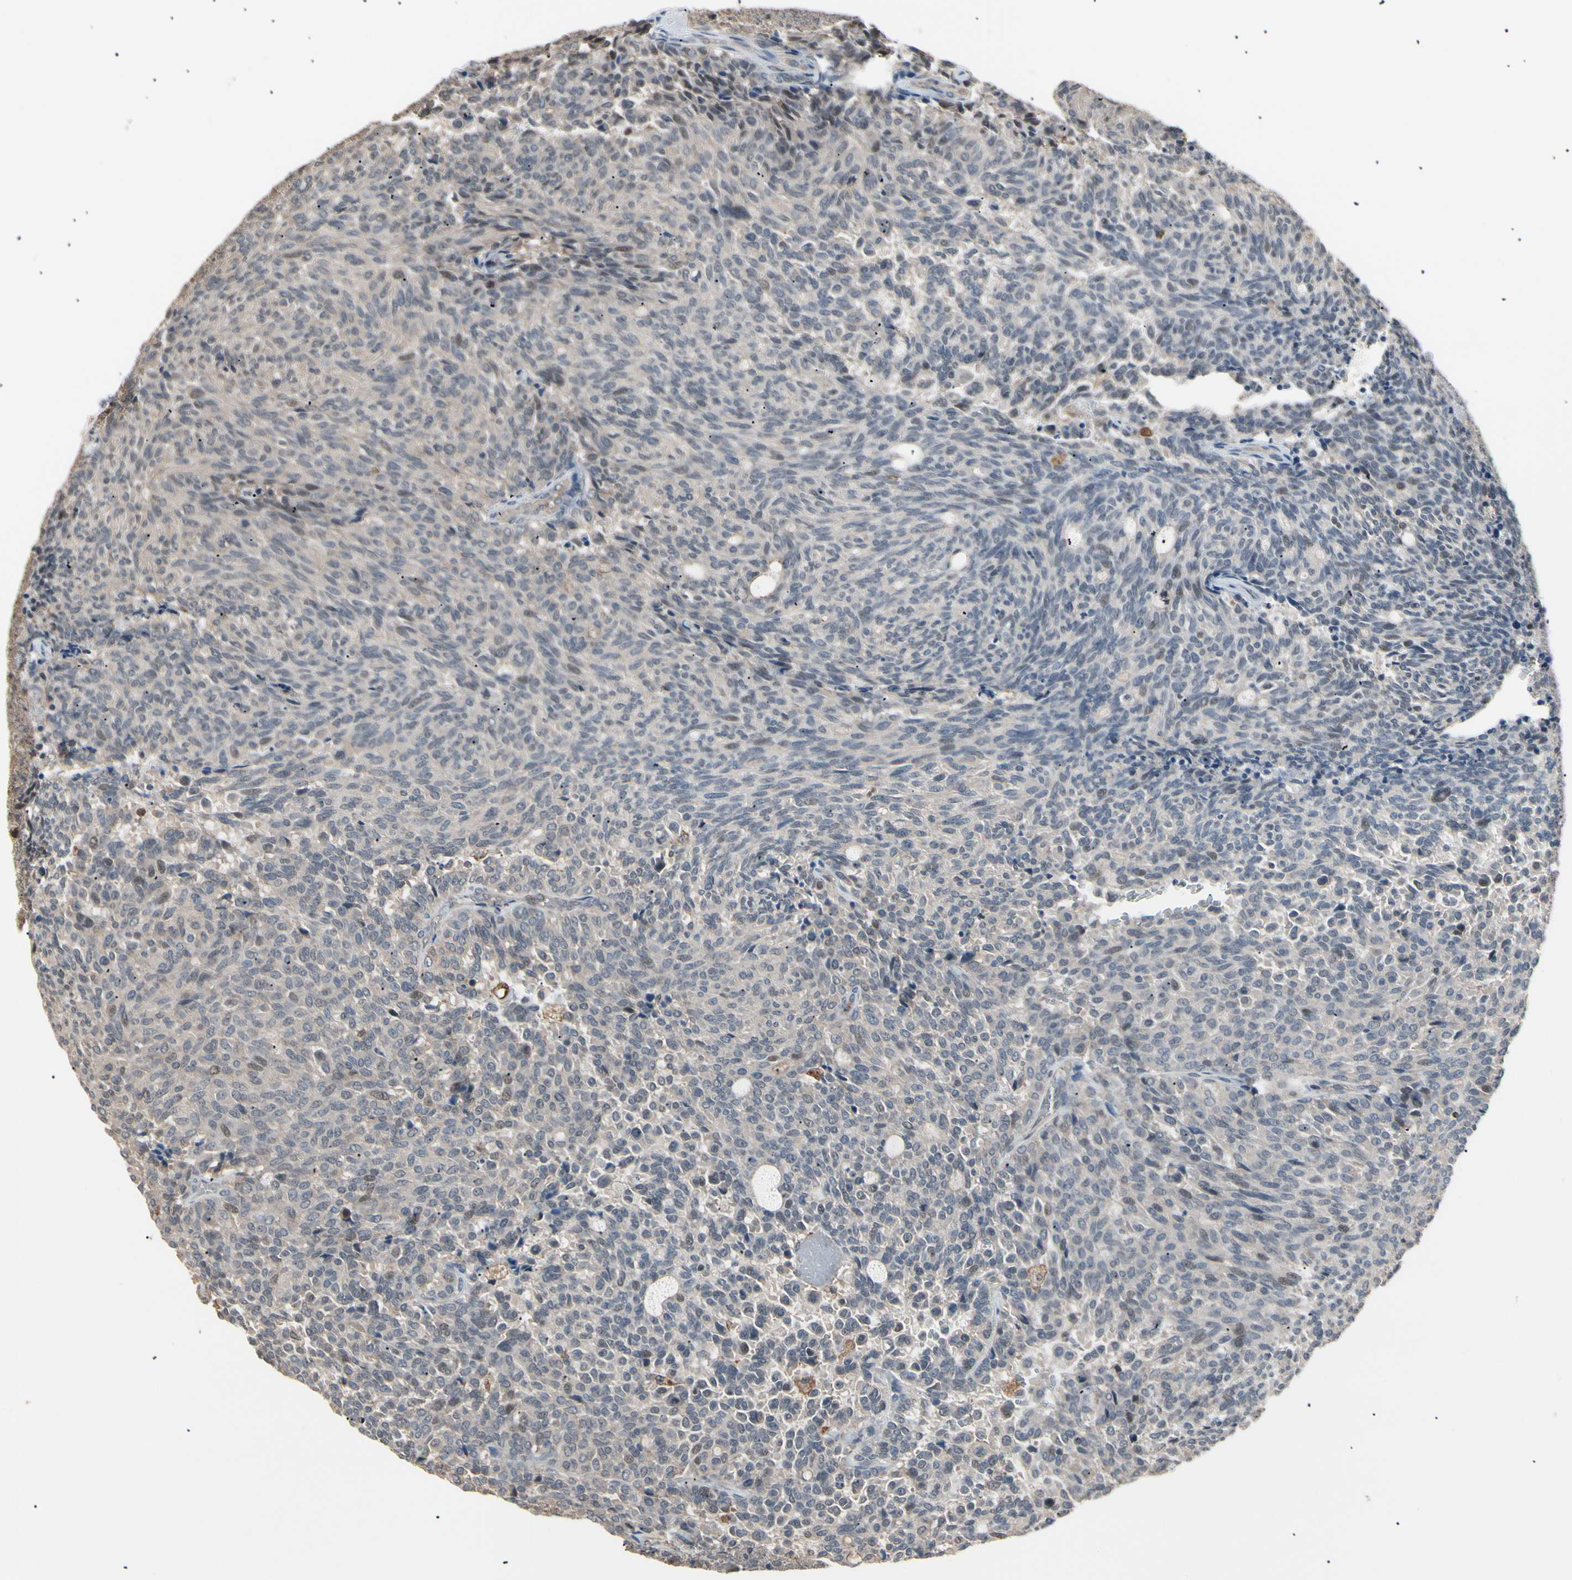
{"staining": {"intensity": "weak", "quantity": "<25%", "location": "cytoplasmic/membranous"}, "tissue": "carcinoid", "cell_type": "Tumor cells", "image_type": "cancer", "snomed": [{"axis": "morphology", "description": "Carcinoid, malignant, NOS"}, {"axis": "topography", "description": "Pancreas"}], "caption": "Immunohistochemistry (IHC) of carcinoid reveals no positivity in tumor cells. (Brightfield microscopy of DAB (3,3'-diaminobenzidine) immunohistochemistry (IHC) at high magnification).", "gene": "MAPK13", "patient": {"sex": "female", "age": 54}}